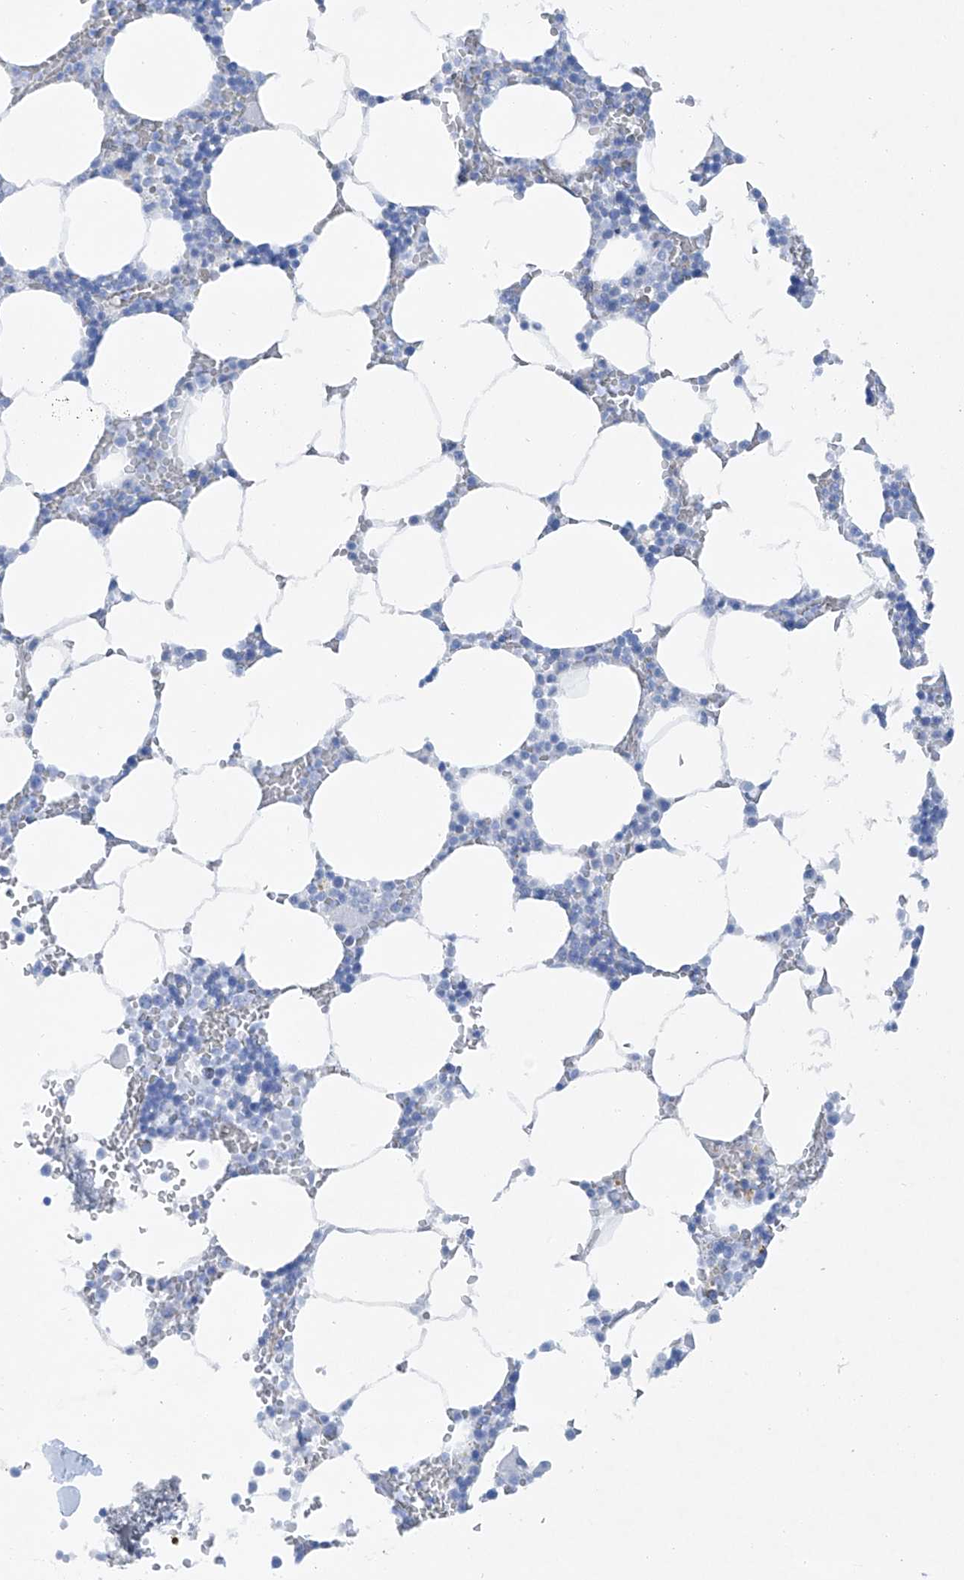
{"staining": {"intensity": "negative", "quantity": "none", "location": "none"}, "tissue": "bone marrow", "cell_type": "Hematopoietic cells", "image_type": "normal", "snomed": [{"axis": "morphology", "description": "Normal tissue, NOS"}, {"axis": "topography", "description": "Bone marrow"}], "caption": "IHC of benign human bone marrow demonstrates no expression in hematopoietic cells. (Immunohistochemistry, brightfield microscopy, high magnification).", "gene": "MAGI1", "patient": {"sex": "male", "age": 70}}